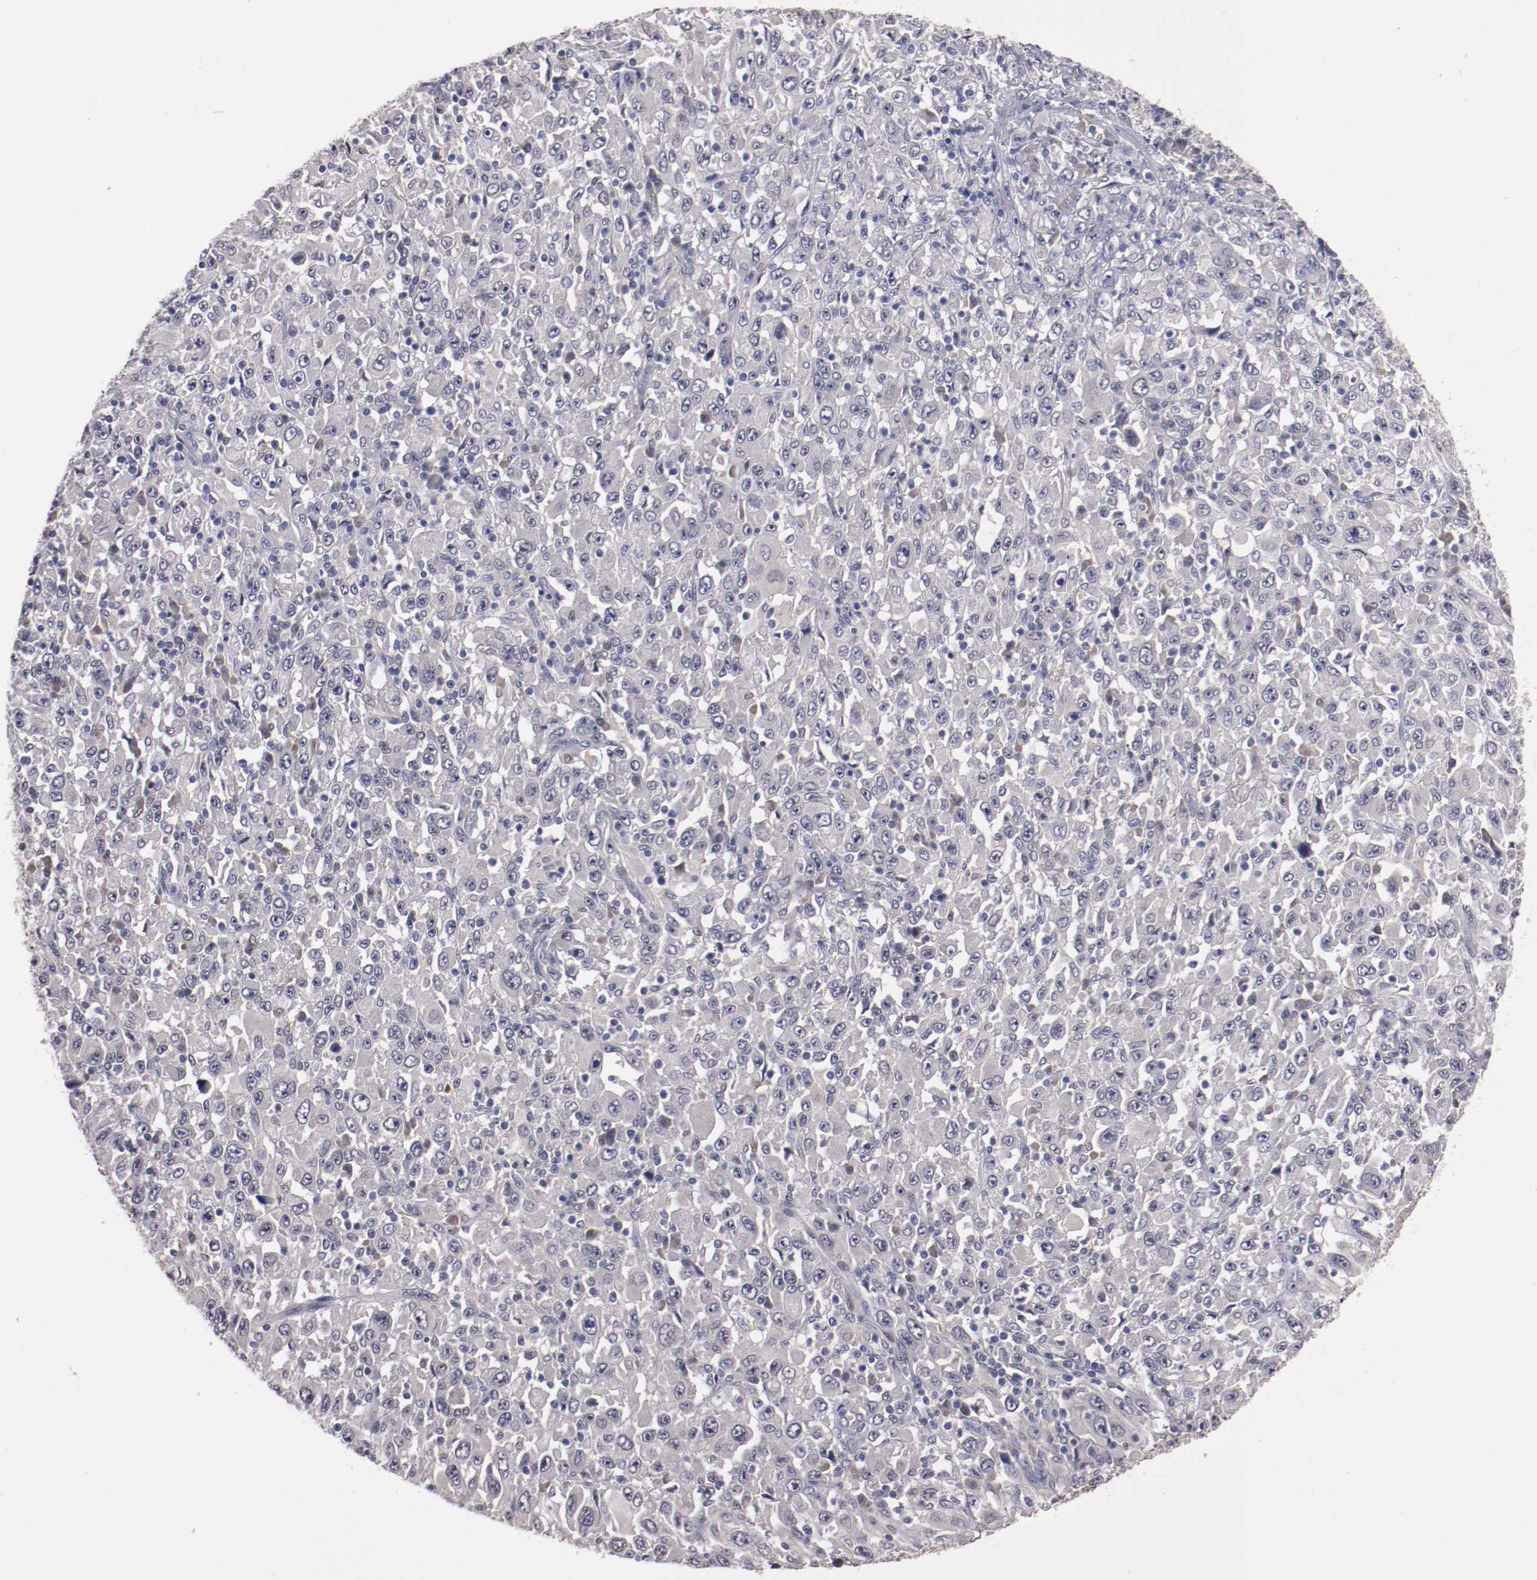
{"staining": {"intensity": "weak", "quantity": "<25%", "location": "cytoplasmic/membranous,nuclear"}, "tissue": "melanoma", "cell_type": "Tumor cells", "image_type": "cancer", "snomed": [{"axis": "morphology", "description": "Malignant melanoma, Metastatic site"}, {"axis": "topography", "description": "Skin"}], "caption": "A photomicrograph of human melanoma is negative for staining in tumor cells.", "gene": "FAM81A", "patient": {"sex": "female", "age": 56}}